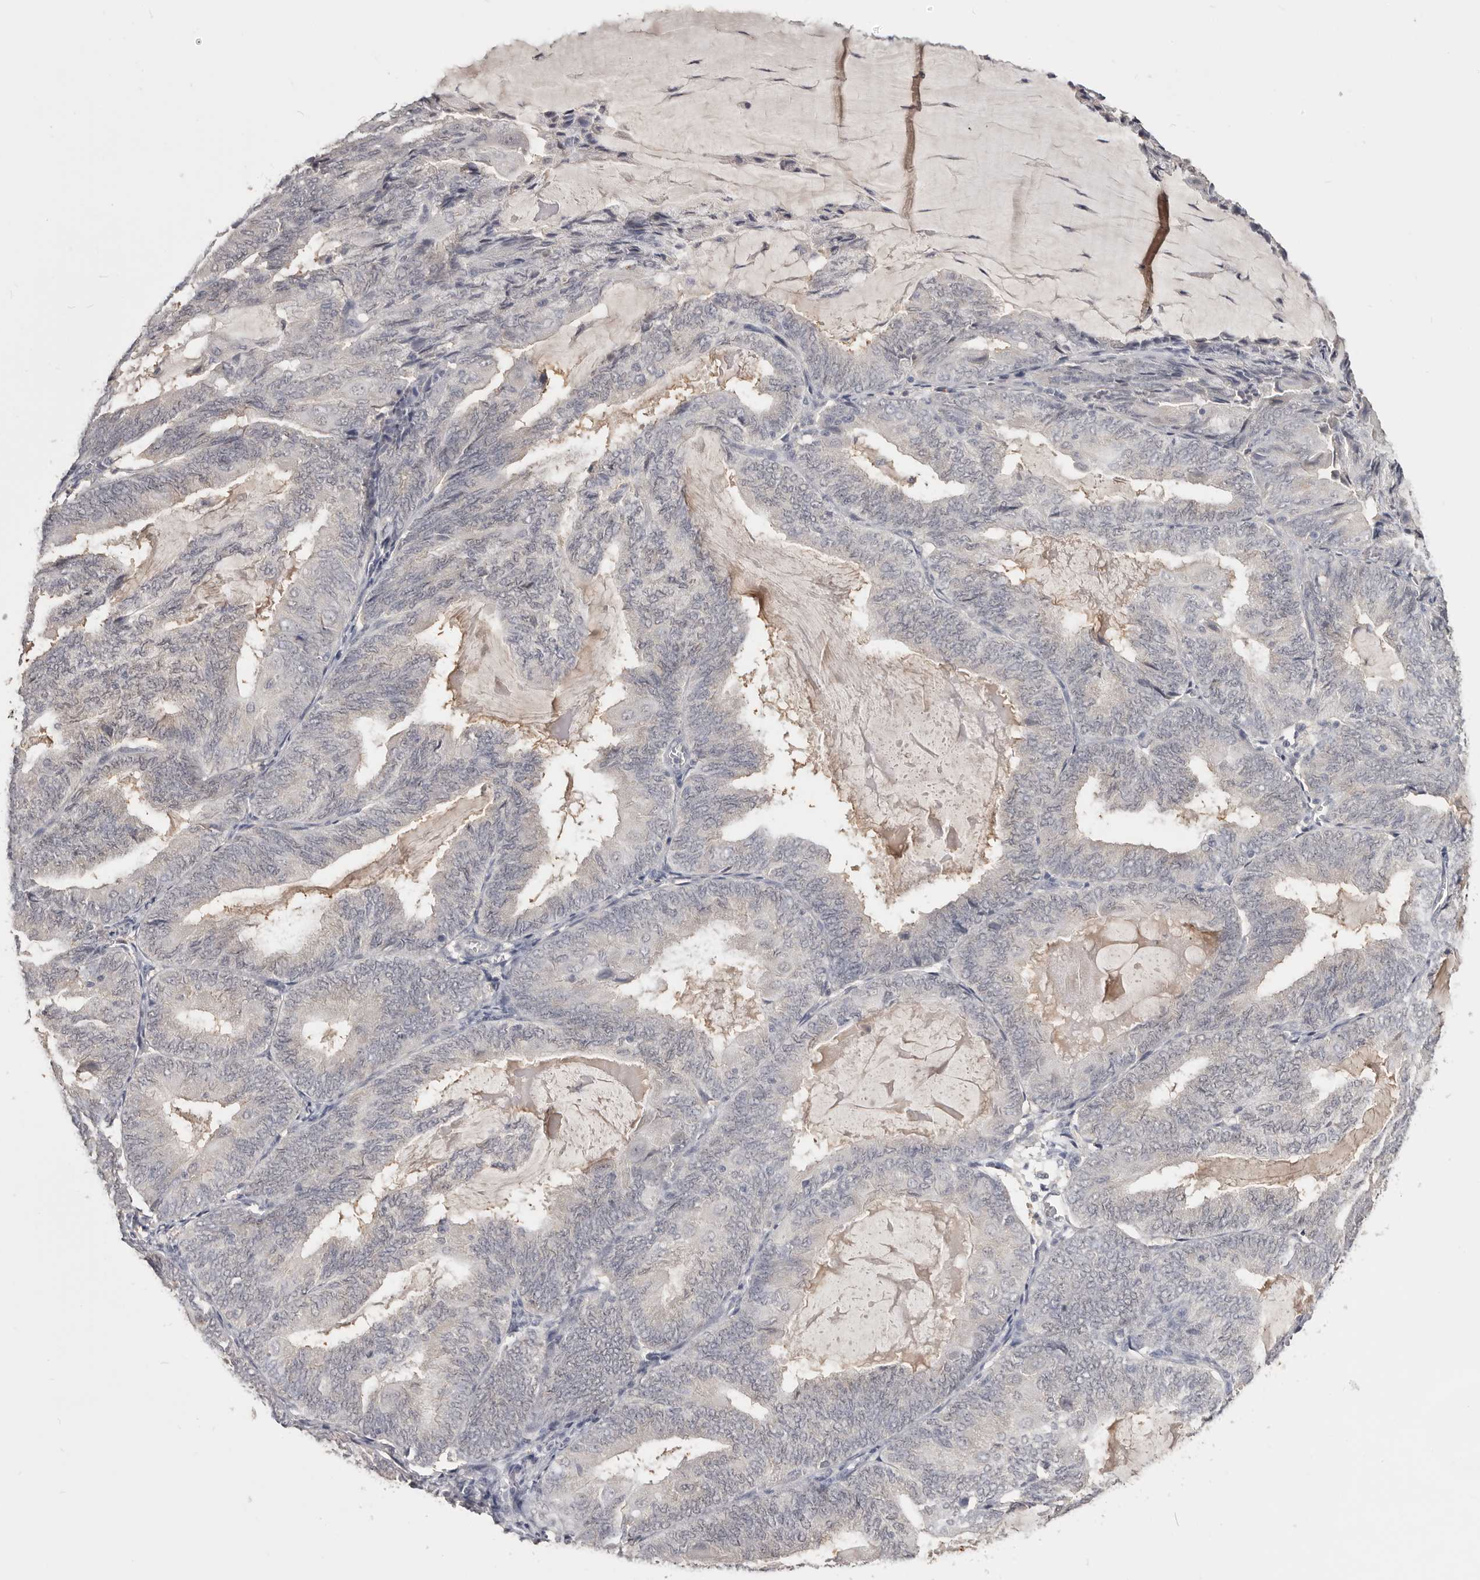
{"staining": {"intensity": "negative", "quantity": "none", "location": "none"}, "tissue": "endometrial cancer", "cell_type": "Tumor cells", "image_type": "cancer", "snomed": [{"axis": "morphology", "description": "Adenocarcinoma, NOS"}, {"axis": "topography", "description": "Endometrium"}], "caption": "DAB (3,3'-diaminobenzidine) immunohistochemical staining of endometrial cancer displays no significant positivity in tumor cells.", "gene": "TSPAN13", "patient": {"sex": "female", "age": 81}}